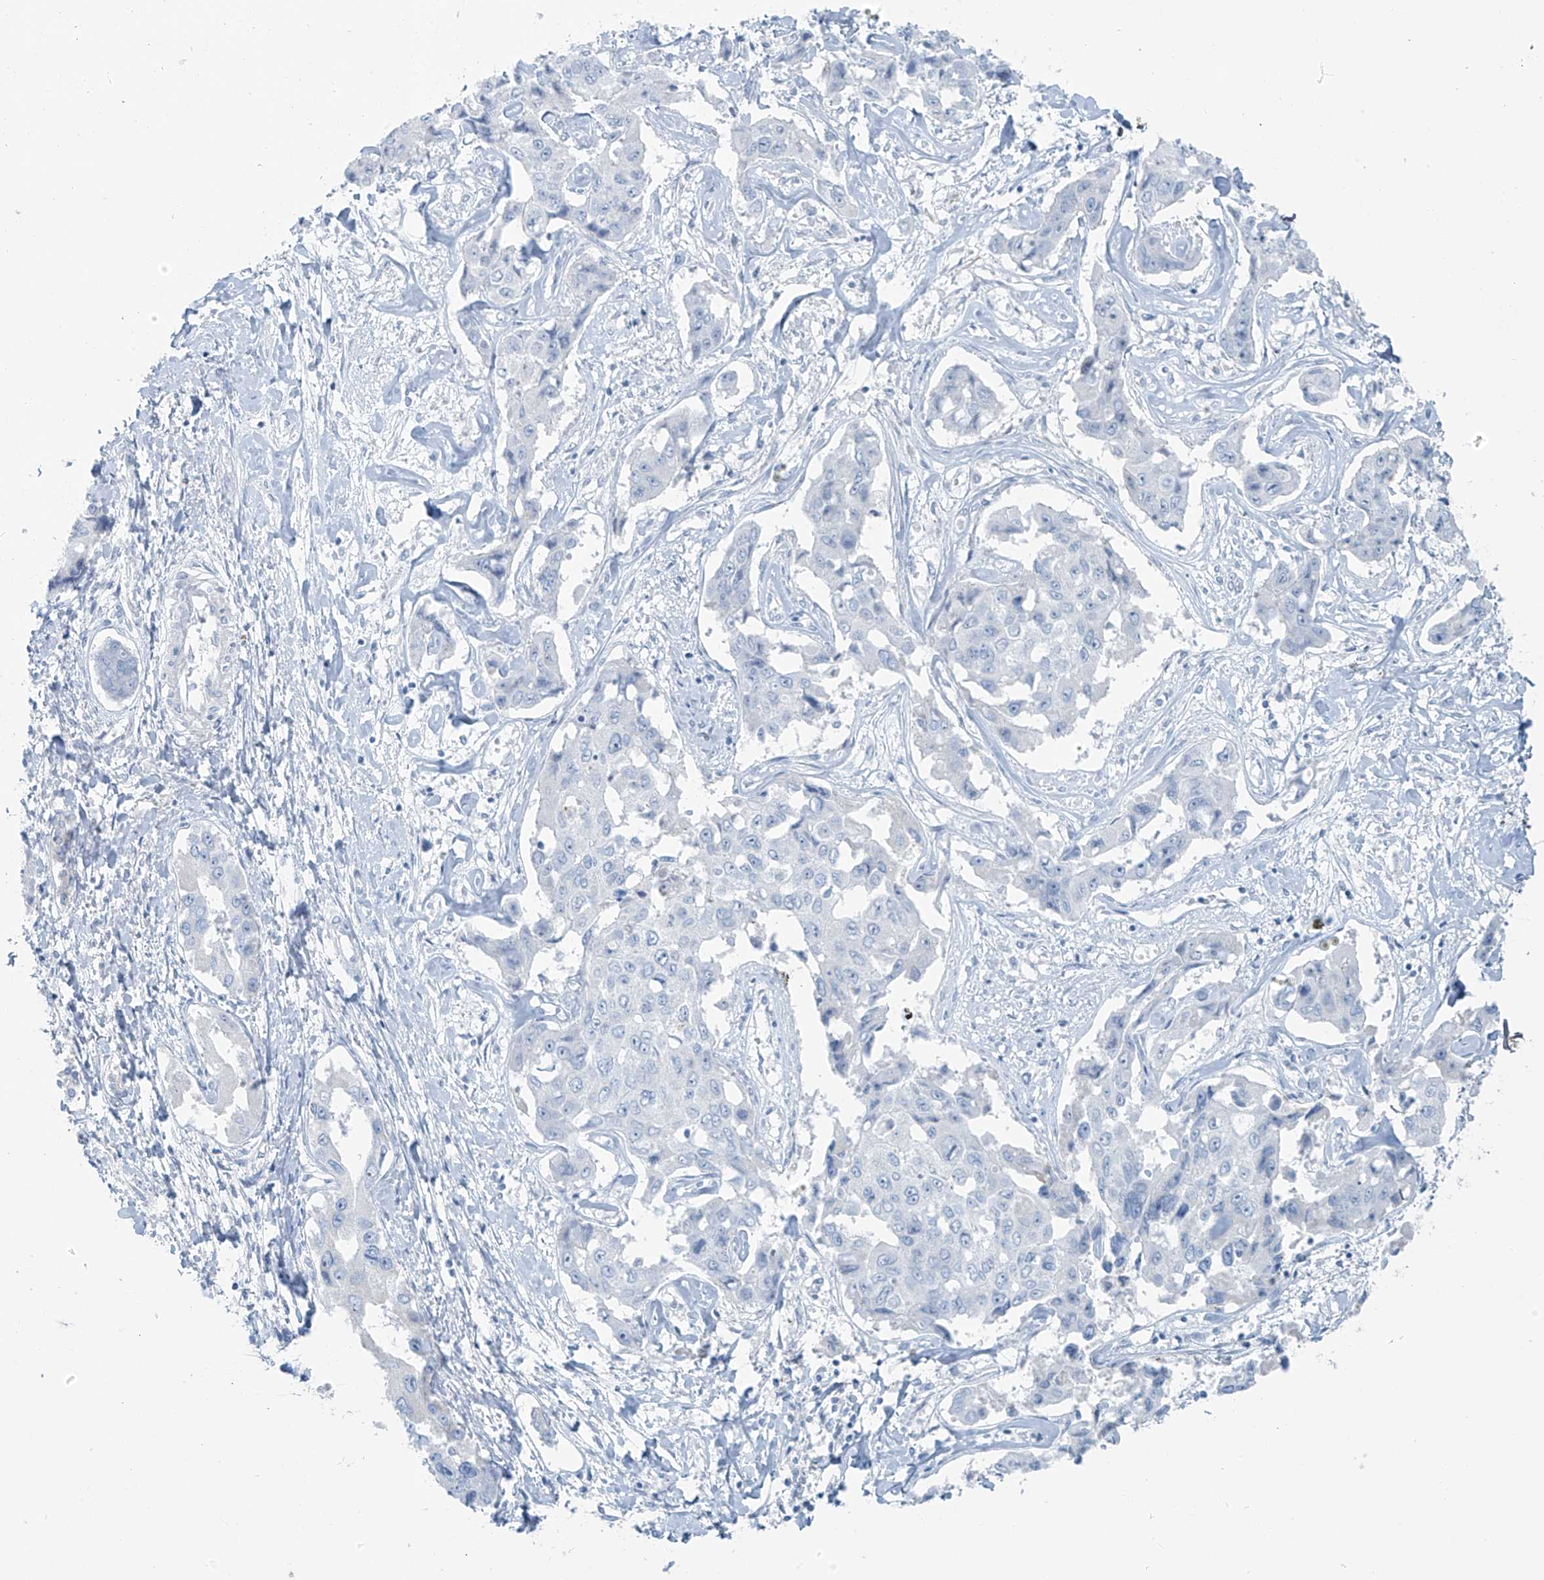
{"staining": {"intensity": "negative", "quantity": "none", "location": "none"}, "tissue": "liver cancer", "cell_type": "Tumor cells", "image_type": "cancer", "snomed": [{"axis": "morphology", "description": "Cholangiocarcinoma"}, {"axis": "topography", "description": "Liver"}], "caption": "The image reveals no significant positivity in tumor cells of liver cancer.", "gene": "SLC25A43", "patient": {"sex": "male", "age": 59}}